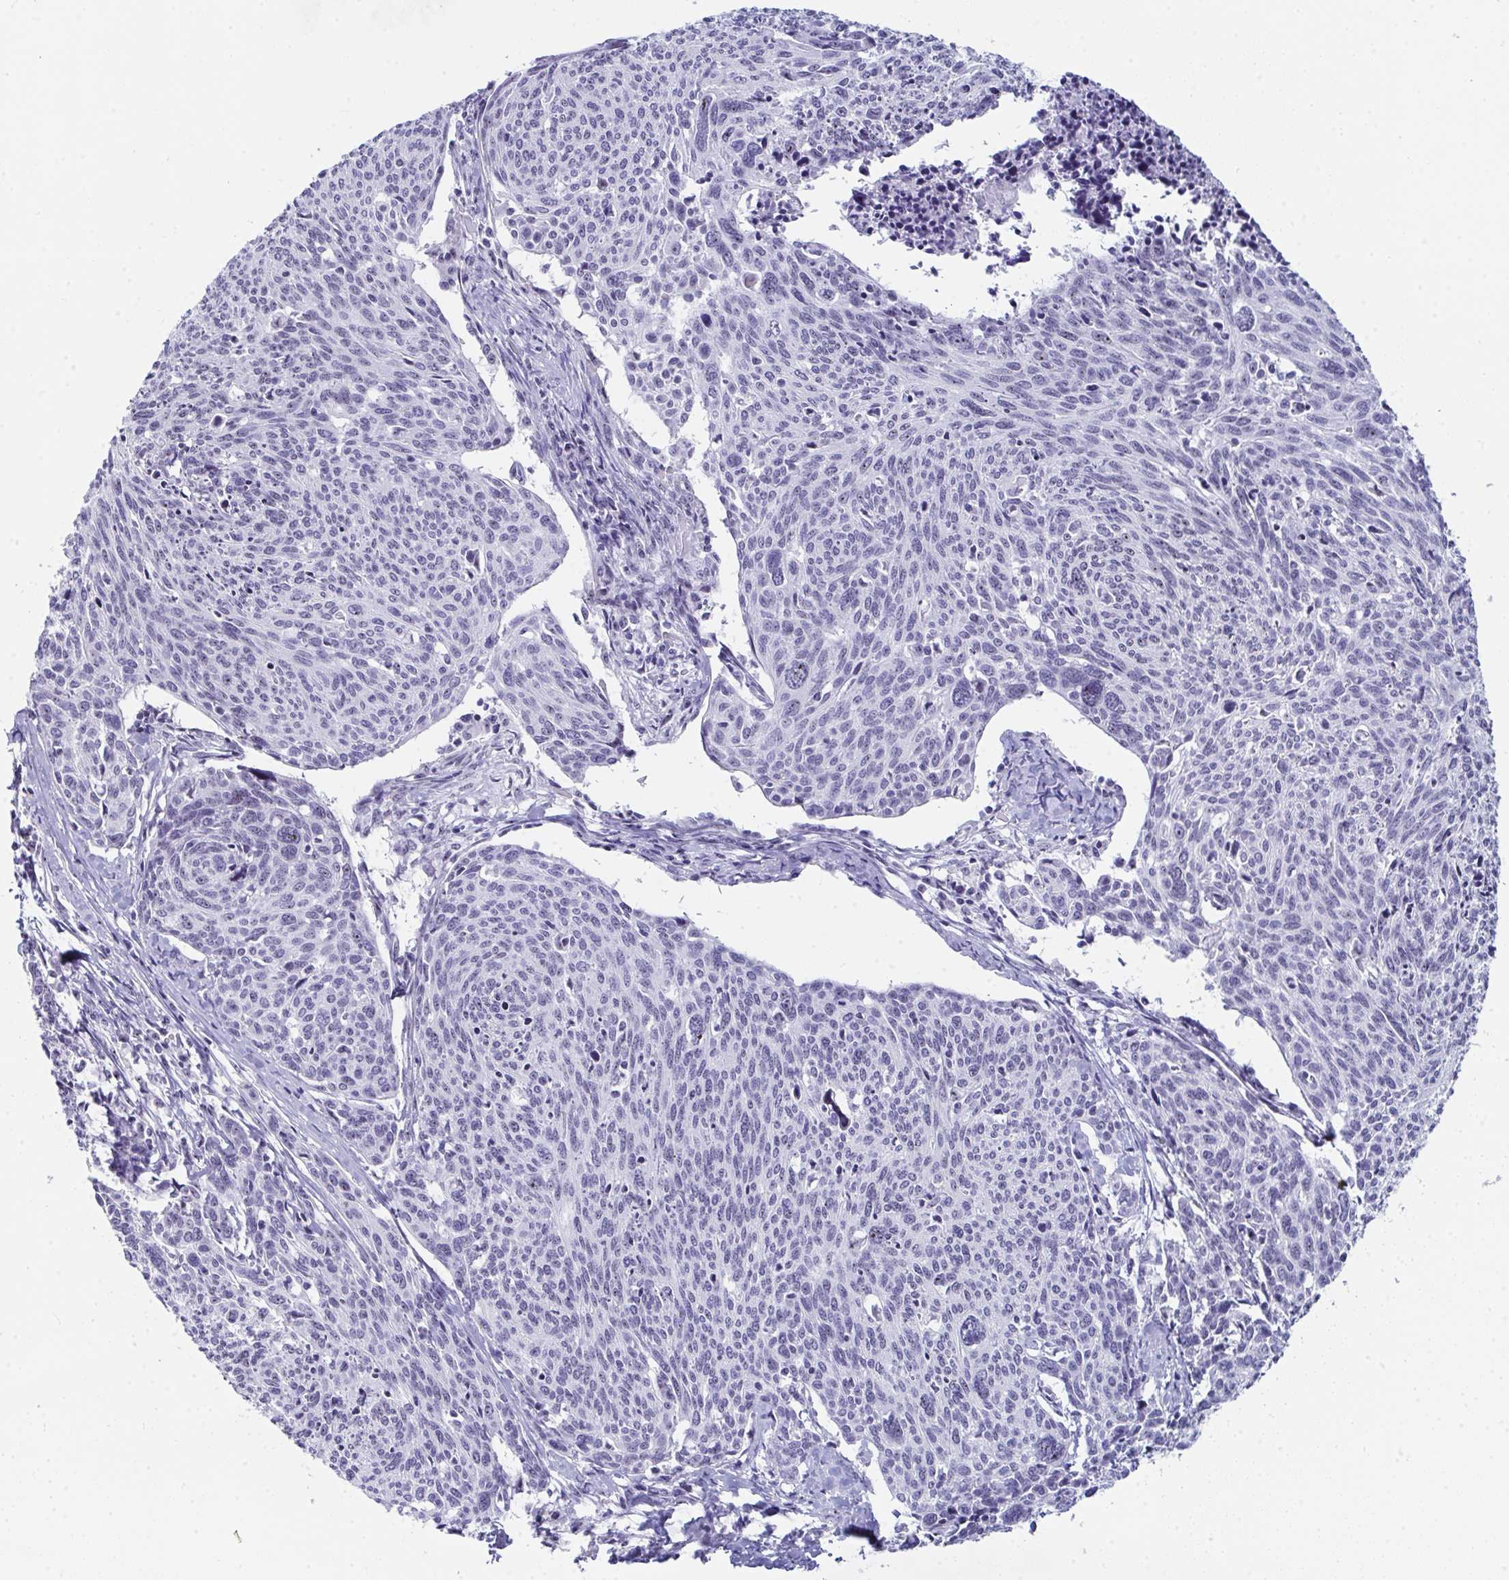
{"staining": {"intensity": "negative", "quantity": "none", "location": "none"}, "tissue": "cervical cancer", "cell_type": "Tumor cells", "image_type": "cancer", "snomed": [{"axis": "morphology", "description": "Squamous cell carcinoma, NOS"}, {"axis": "topography", "description": "Cervix"}], "caption": "An image of cervical cancer stained for a protein reveals no brown staining in tumor cells. (Brightfield microscopy of DAB (3,3'-diaminobenzidine) IHC at high magnification).", "gene": "NOP10", "patient": {"sex": "female", "age": 49}}